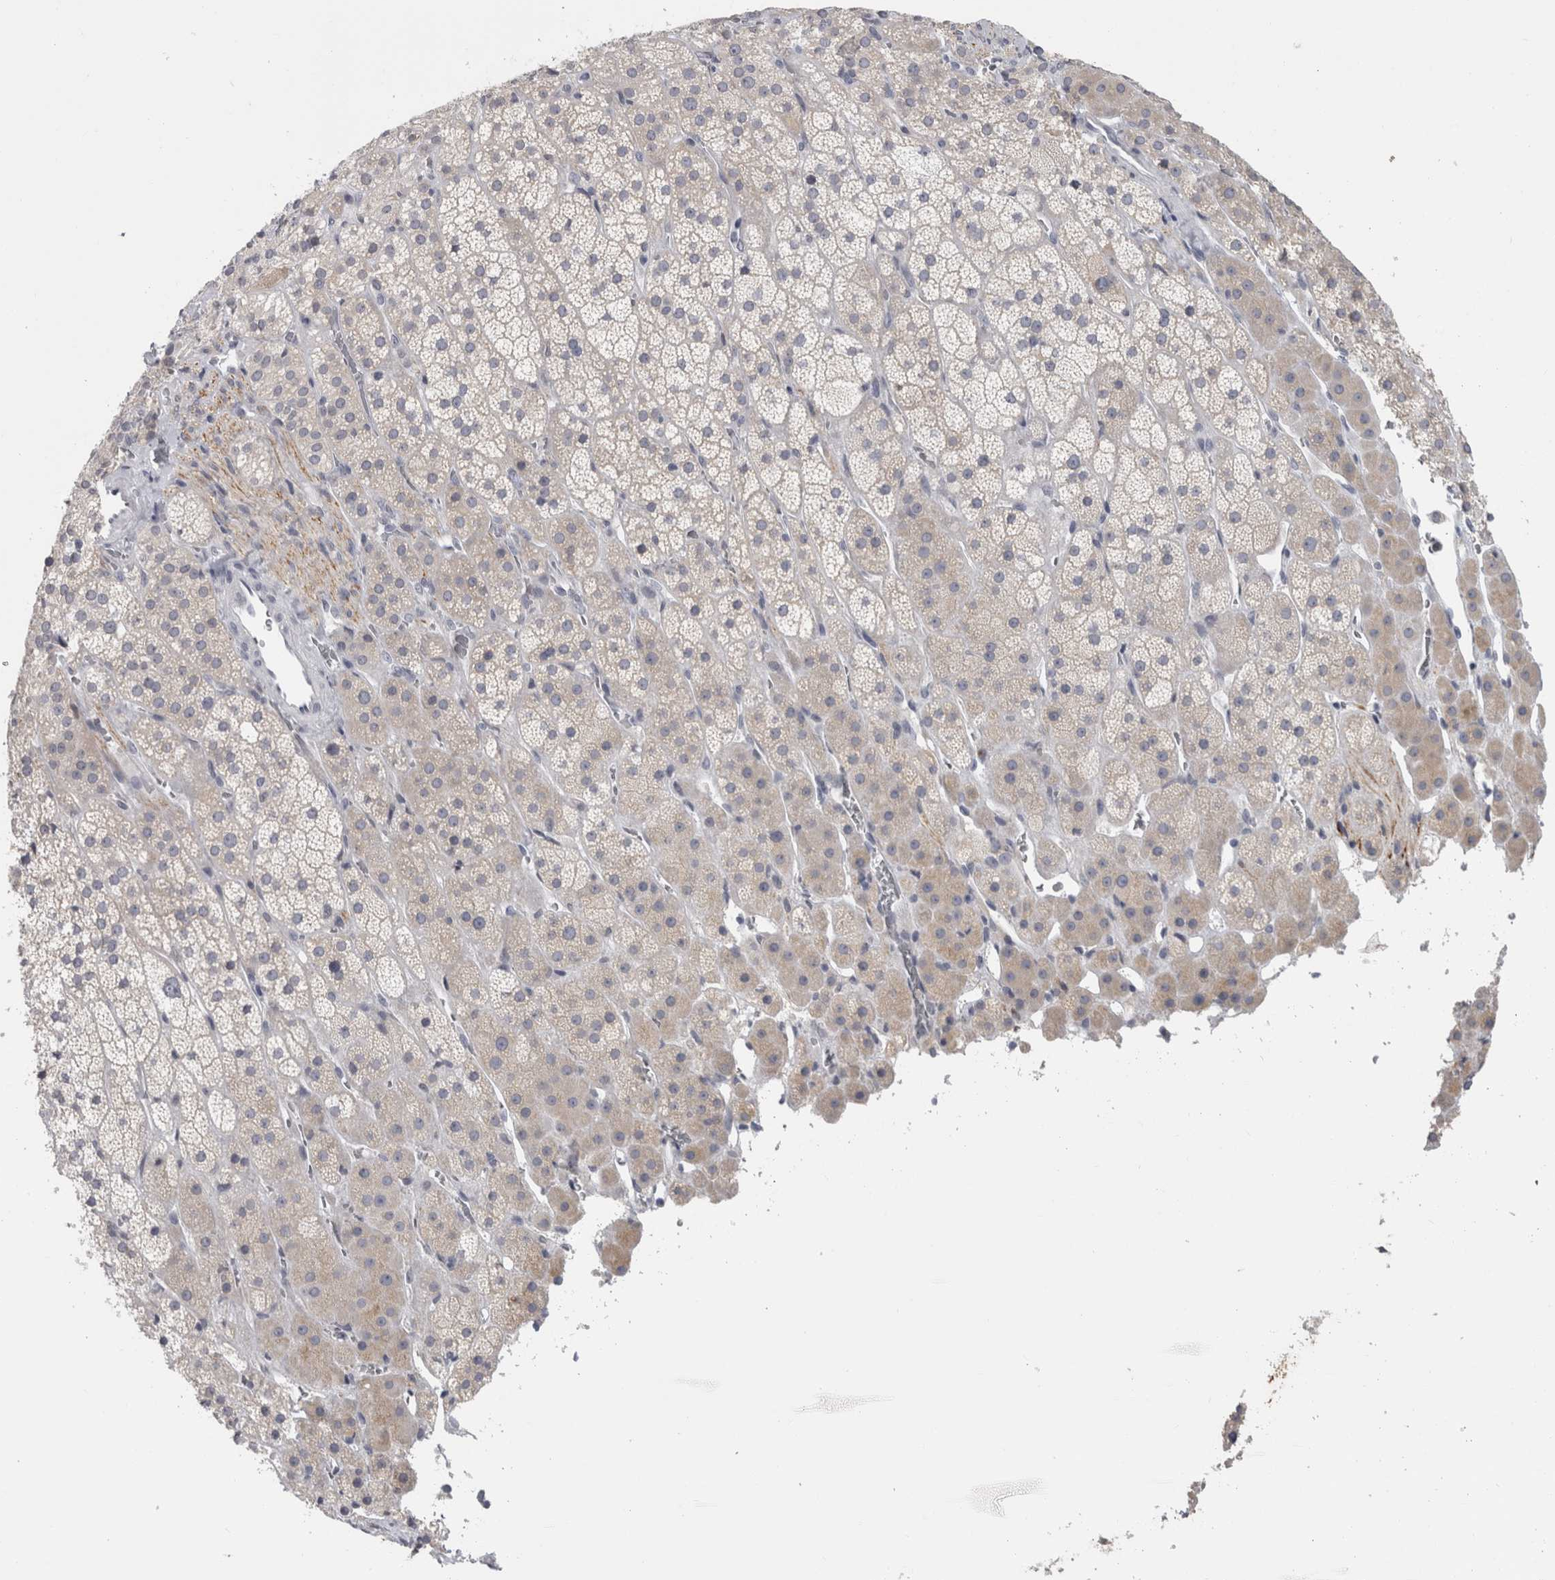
{"staining": {"intensity": "weak", "quantity": "<25%", "location": "cytoplasmic/membranous"}, "tissue": "adrenal gland", "cell_type": "Glandular cells", "image_type": "normal", "snomed": [{"axis": "morphology", "description": "Normal tissue, NOS"}, {"axis": "topography", "description": "Adrenal gland"}], "caption": "Immunohistochemistry histopathology image of unremarkable adrenal gland: adrenal gland stained with DAB reveals no significant protein expression in glandular cells. (DAB IHC visualized using brightfield microscopy, high magnification).", "gene": "TMEM242", "patient": {"sex": "male", "age": 57}}